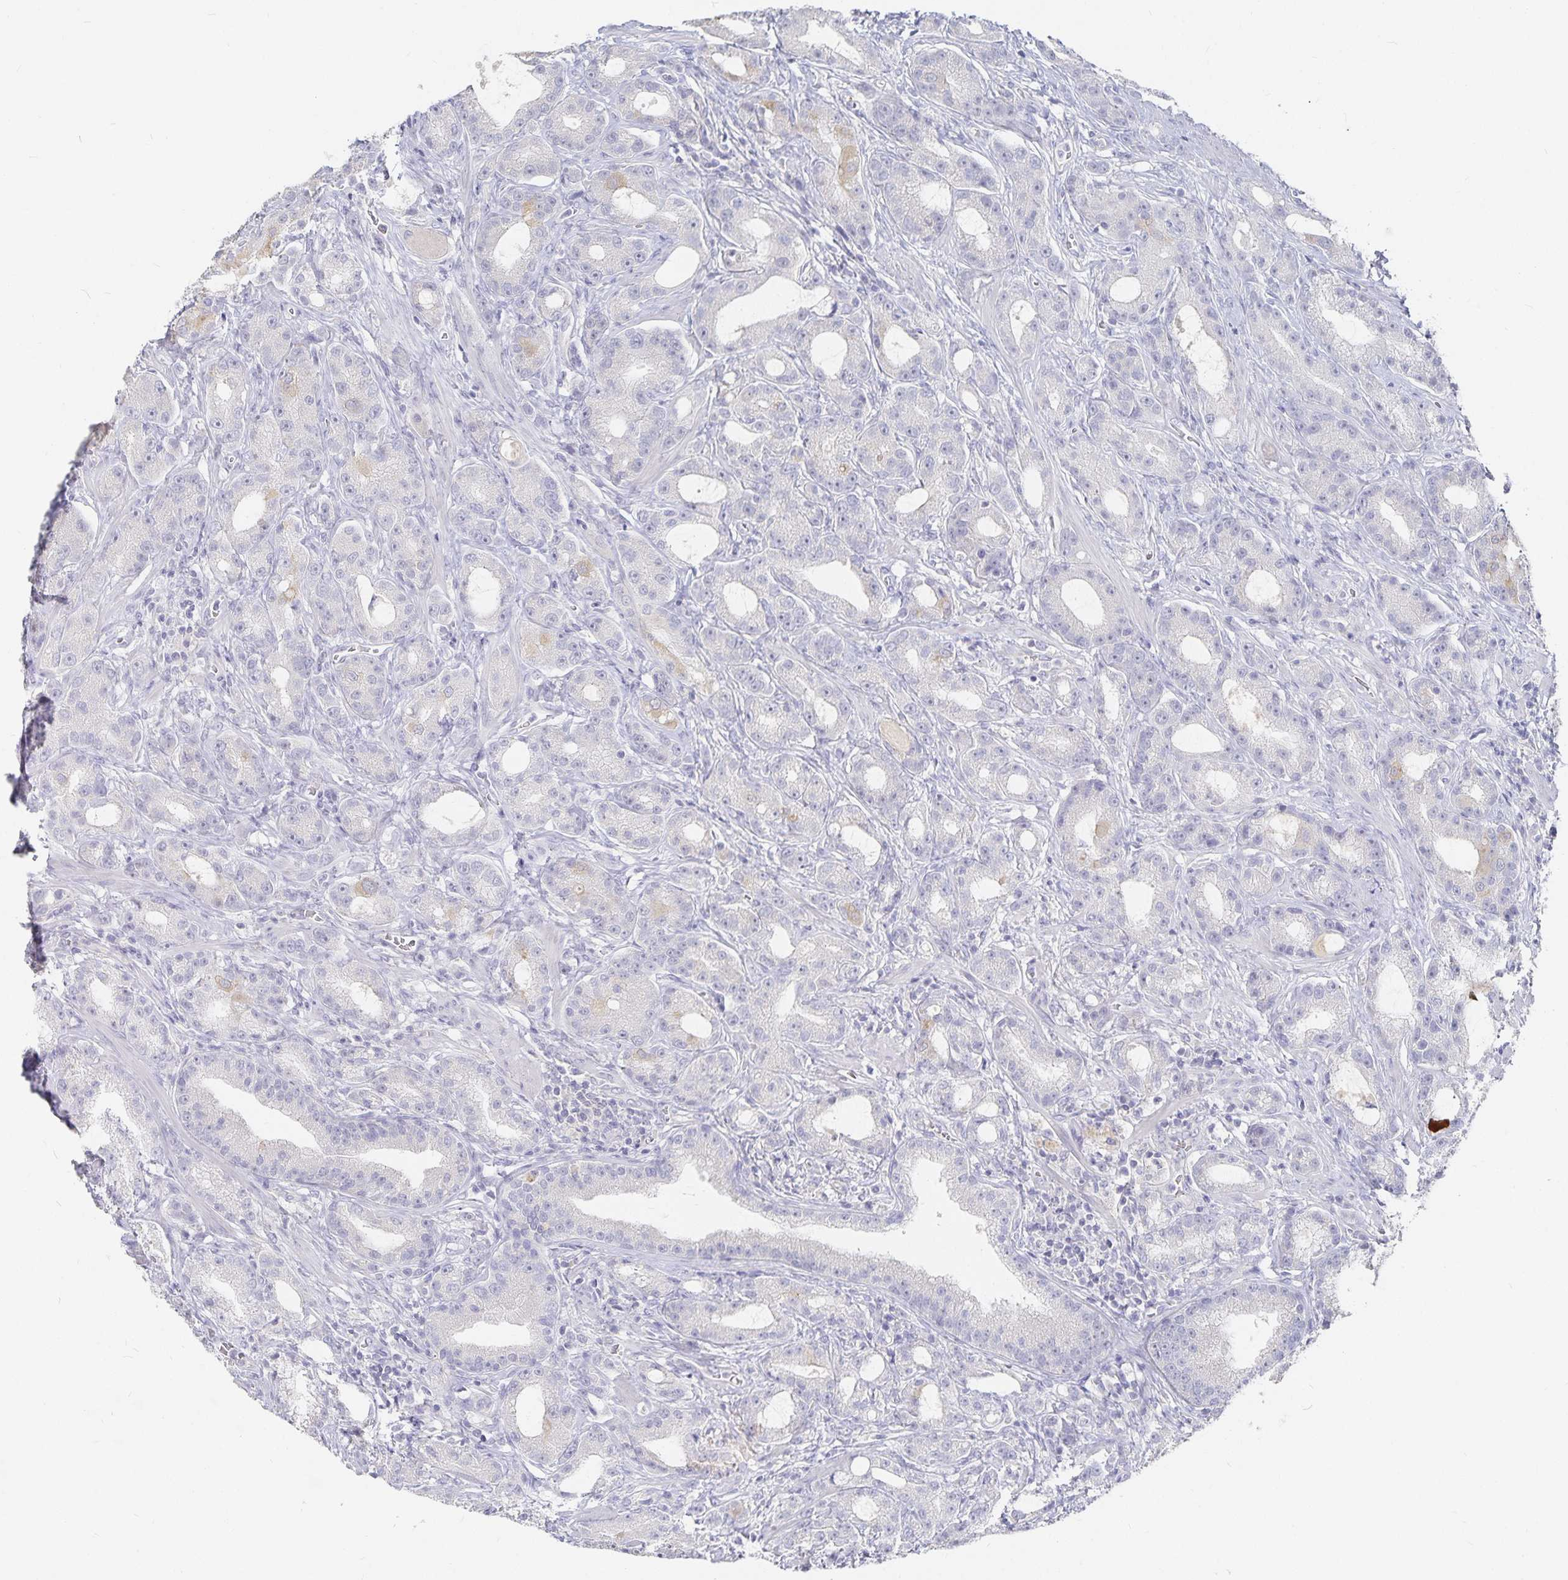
{"staining": {"intensity": "weak", "quantity": "<25%", "location": "cytoplasmic/membranous"}, "tissue": "prostate cancer", "cell_type": "Tumor cells", "image_type": "cancer", "snomed": [{"axis": "morphology", "description": "Adenocarcinoma, High grade"}, {"axis": "topography", "description": "Prostate"}], "caption": "Adenocarcinoma (high-grade) (prostate) was stained to show a protein in brown. There is no significant positivity in tumor cells.", "gene": "DNAH9", "patient": {"sex": "male", "age": 65}}